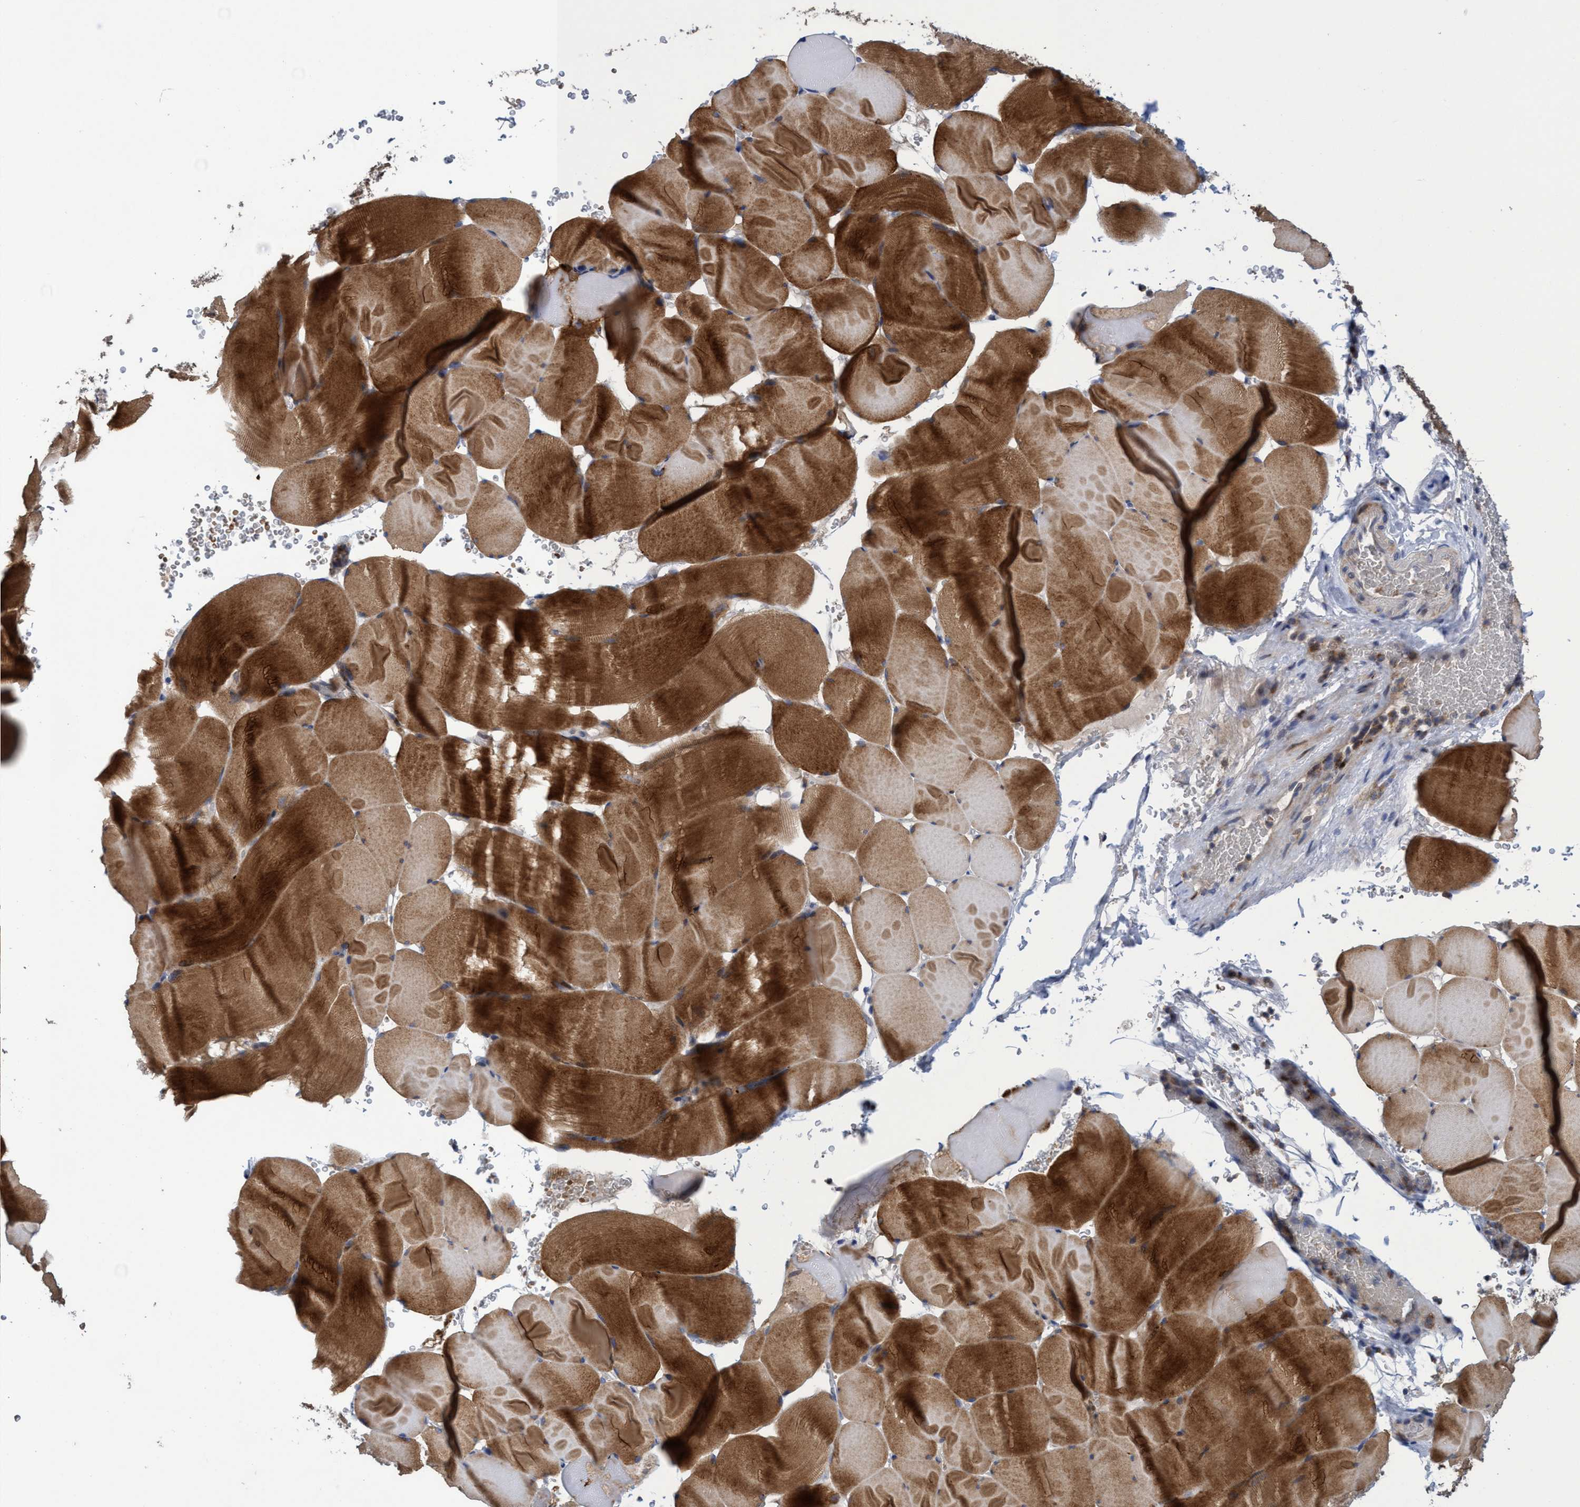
{"staining": {"intensity": "strong", "quantity": ">75%", "location": "cytoplasmic/membranous"}, "tissue": "skeletal muscle", "cell_type": "Myocytes", "image_type": "normal", "snomed": [{"axis": "morphology", "description": "Normal tissue, NOS"}, {"axis": "topography", "description": "Skeletal muscle"}], "caption": "IHC histopathology image of unremarkable skeletal muscle stained for a protein (brown), which shows high levels of strong cytoplasmic/membranous positivity in about >75% of myocytes.", "gene": "SEMA4D", "patient": {"sex": "male", "age": 62}}